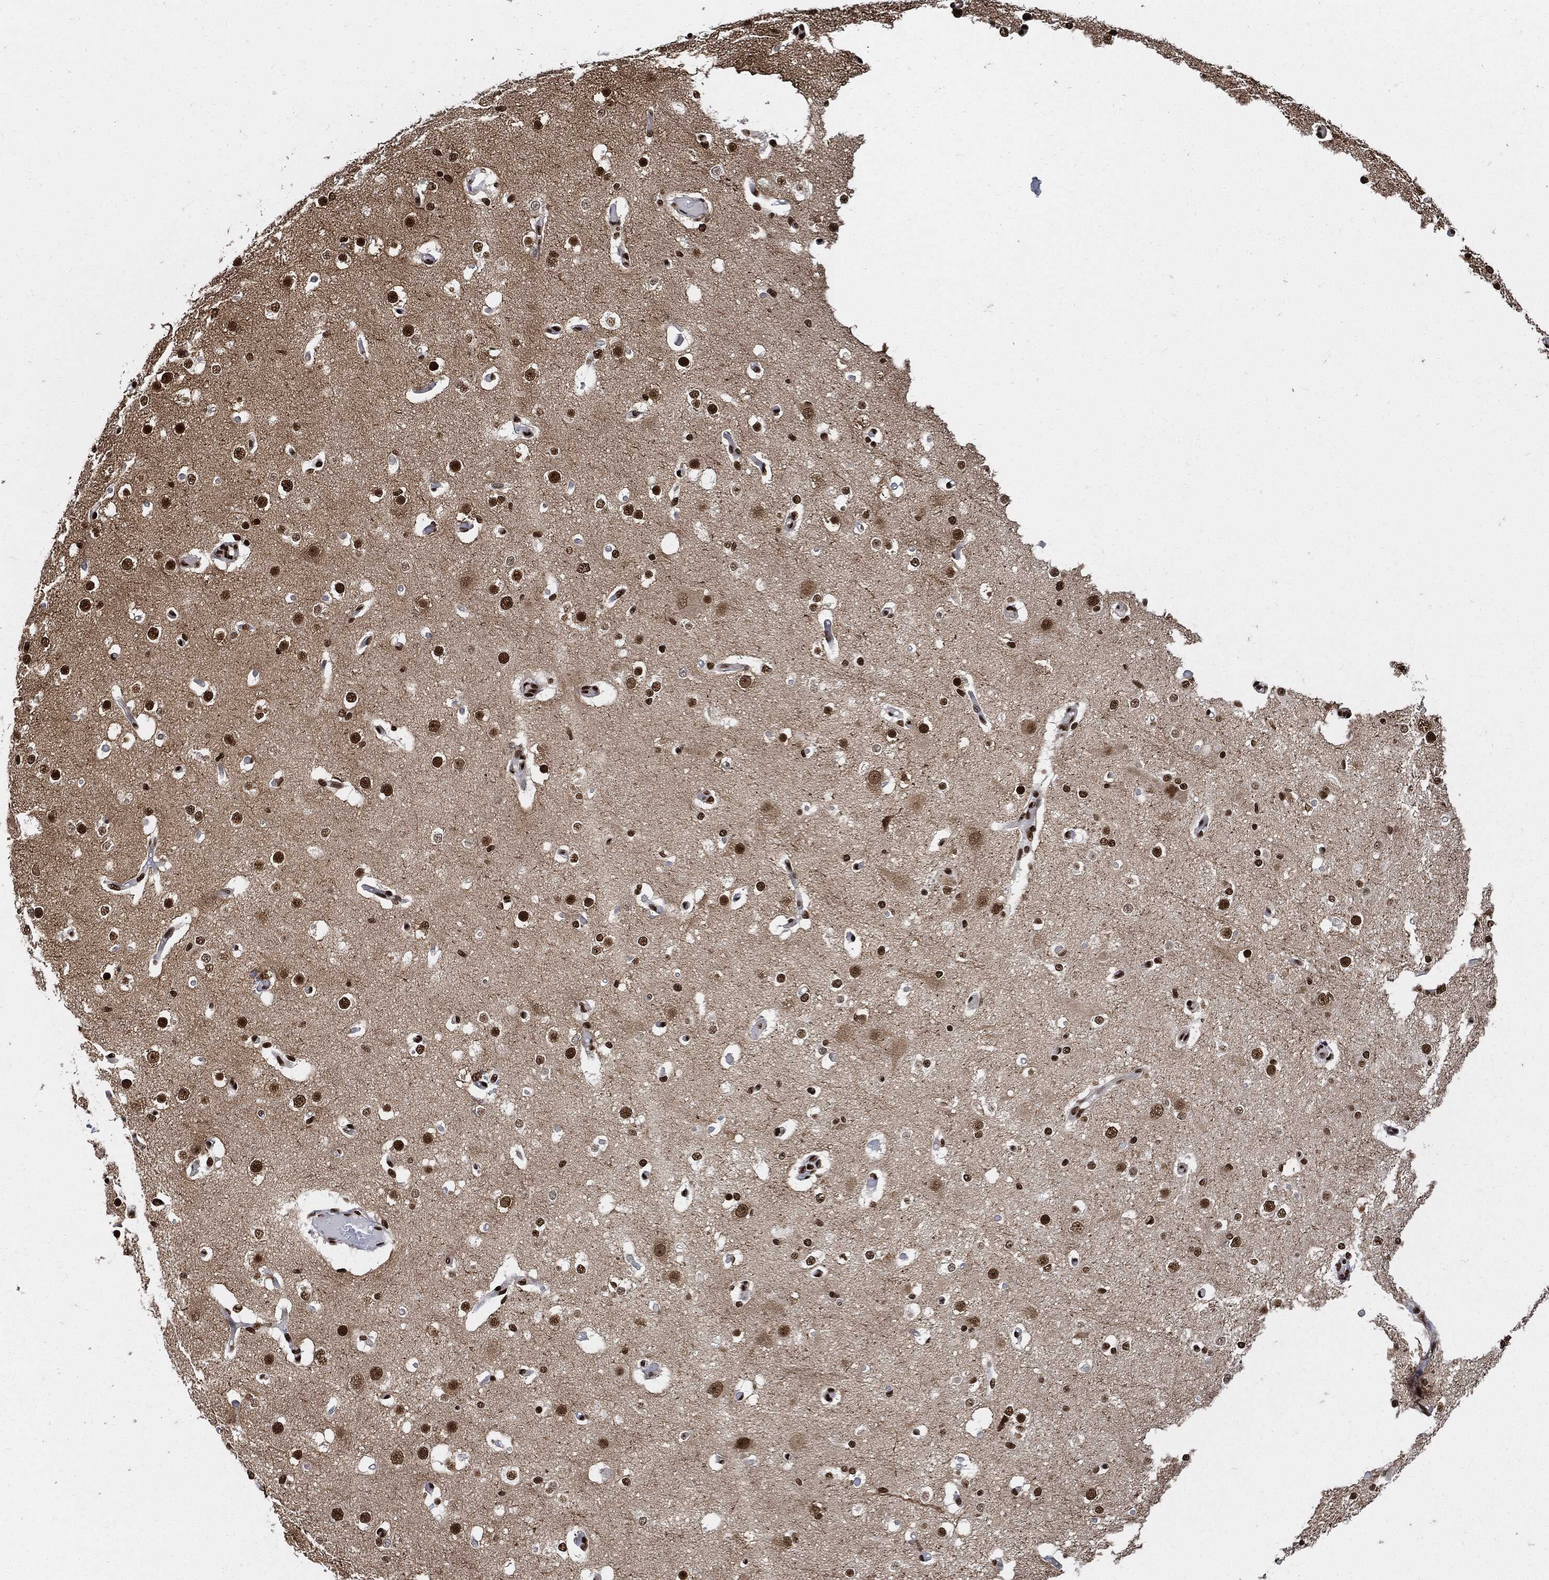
{"staining": {"intensity": "strong", "quantity": ">75%", "location": "nuclear"}, "tissue": "cerebral cortex", "cell_type": "Endothelial cells", "image_type": "normal", "snomed": [{"axis": "morphology", "description": "Normal tissue, NOS"}, {"axis": "morphology", "description": "Inflammation, NOS"}, {"axis": "topography", "description": "Cerebral cortex"}], "caption": "Endothelial cells show high levels of strong nuclear expression in approximately >75% of cells in unremarkable cerebral cortex.", "gene": "RECQL", "patient": {"sex": "male", "age": 6}}